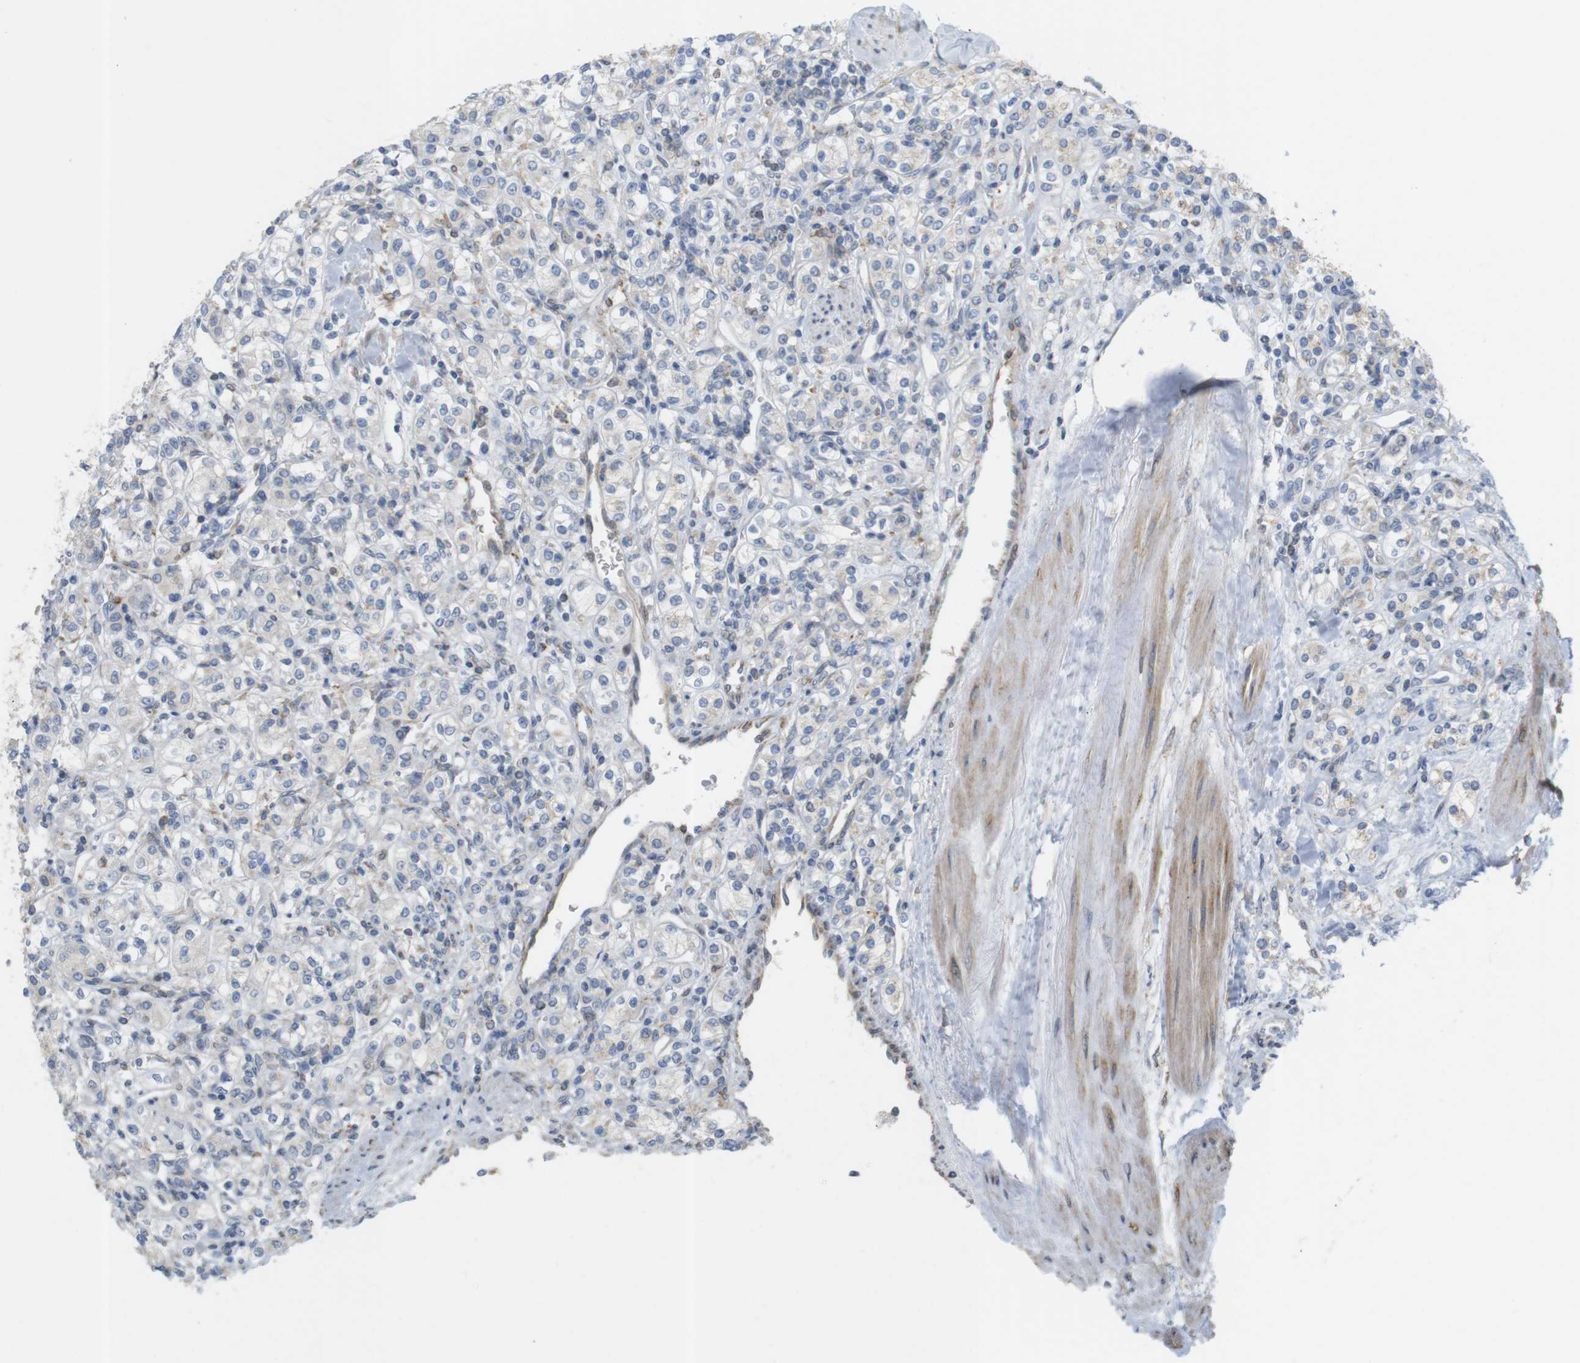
{"staining": {"intensity": "negative", "quantity": "none", "location": "none"}, "tissue": "renal cancer", "cell_type": "Tumor cells", "image_type": "cancer", "snomed": [{"axis": "morphology", "description": "Adenocarcinoma, NOS"}, {"axis": "topography", "description": "Kidney"}], "caption": "IHC photomicrograph of neoplastic tissue: adenocarcinoma (renal) stained with DAB (3,3'-diaminobenzidine) demonstrates no significant protein positivity in tumor cells. (DAB IHC, high magnification).", "gene": "ITPR1", "patient": {"sex": "male", "age": 77}}